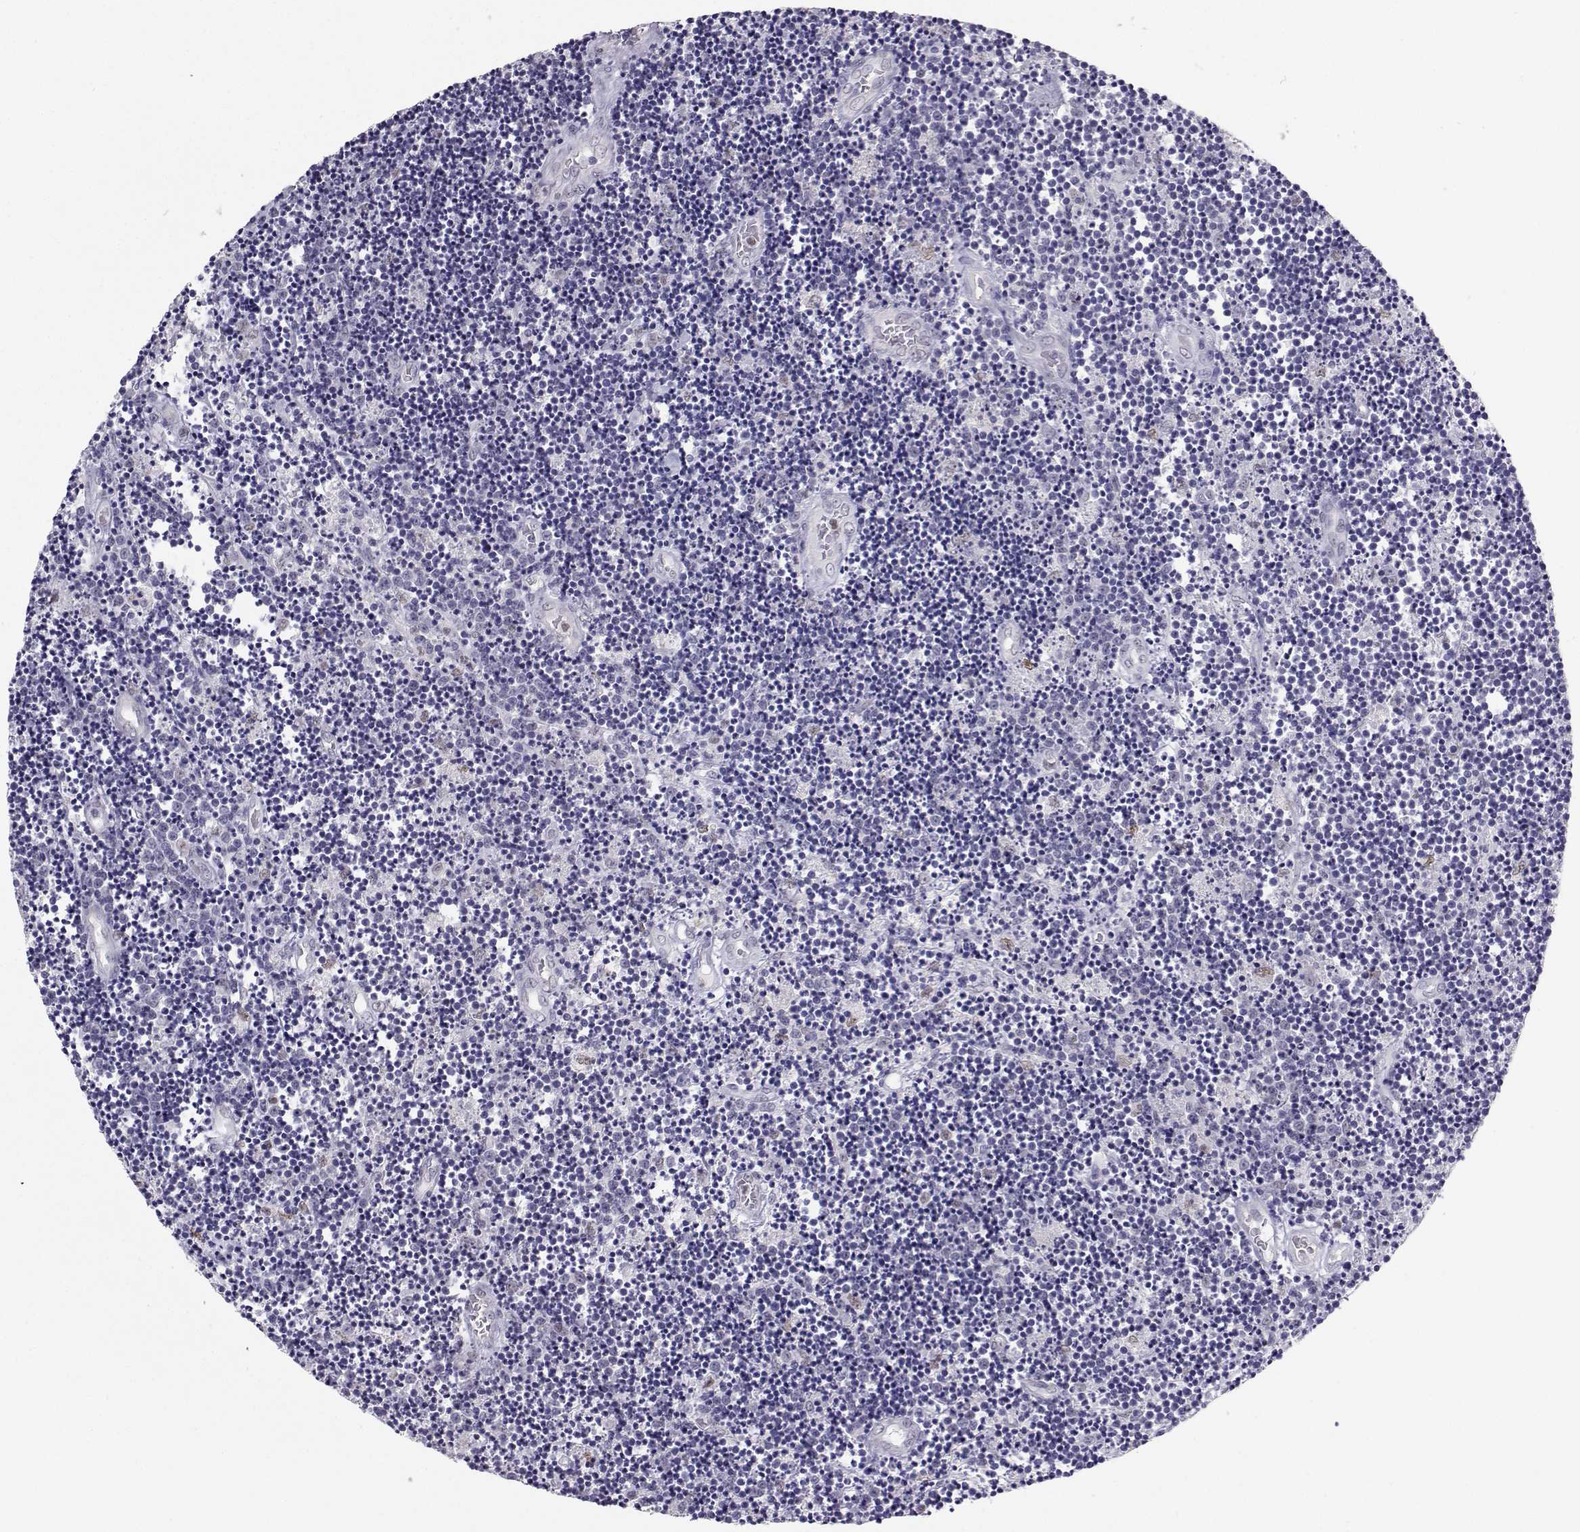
{"staining": {"intensity": "negative", "quantity": "none", "location": "none"}, "tissue": "lymphoma", "cell_type": "Tumor cells", "image_type": "cancer", "snomed": [{"axis": "morphology", "description": "Malignant lymphoma, non-Hodgkin's type, Low grade"}, {"axis": "topography", "description": "Brain"}], "caption": "This is a photomicrograph of immunohistochemistry staining of lymphoma, which shows no positivity in tumor cells. (DAB immunohistochemistry with hematoxylin counter stain).", "gene": "TEDC2", "patient": {"sex": "female", "age": 66}}